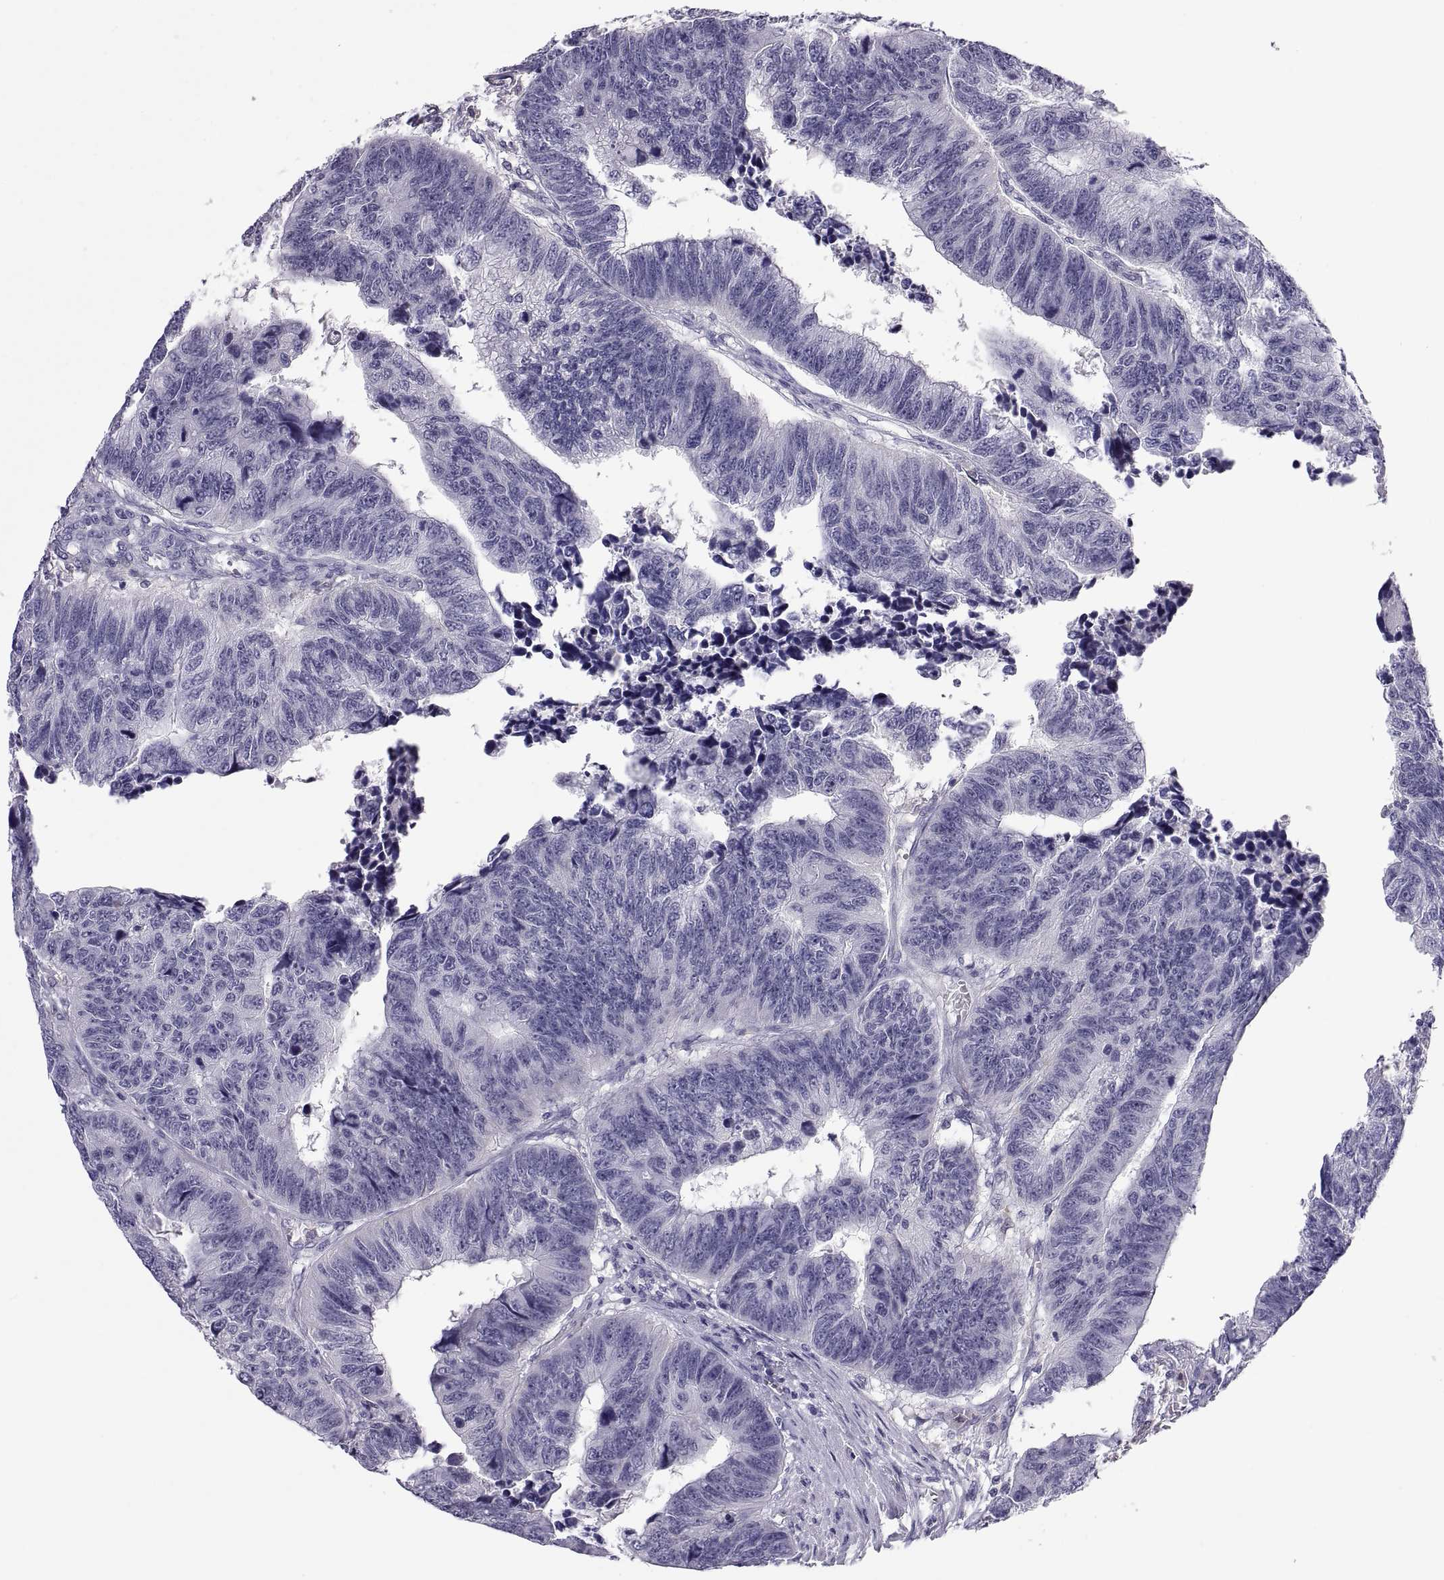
{"staining": {"intensity": "negative", "quantity": "none", "location": "none"}, "tissue": "colorectal cancer", "cell_type": "Tumor cells", "image_type": "cancer", "snomed": [{"axis": "morphology", "description": "Adenocarcinoma, NOS"}, {"axis": "topography", "description": "Rectum"}], "caption": "The image shows no significant expression in tumor cells of colorectal cancer.", "gene": "RGS19", "patient": {"sex": "female", "age": 85}}